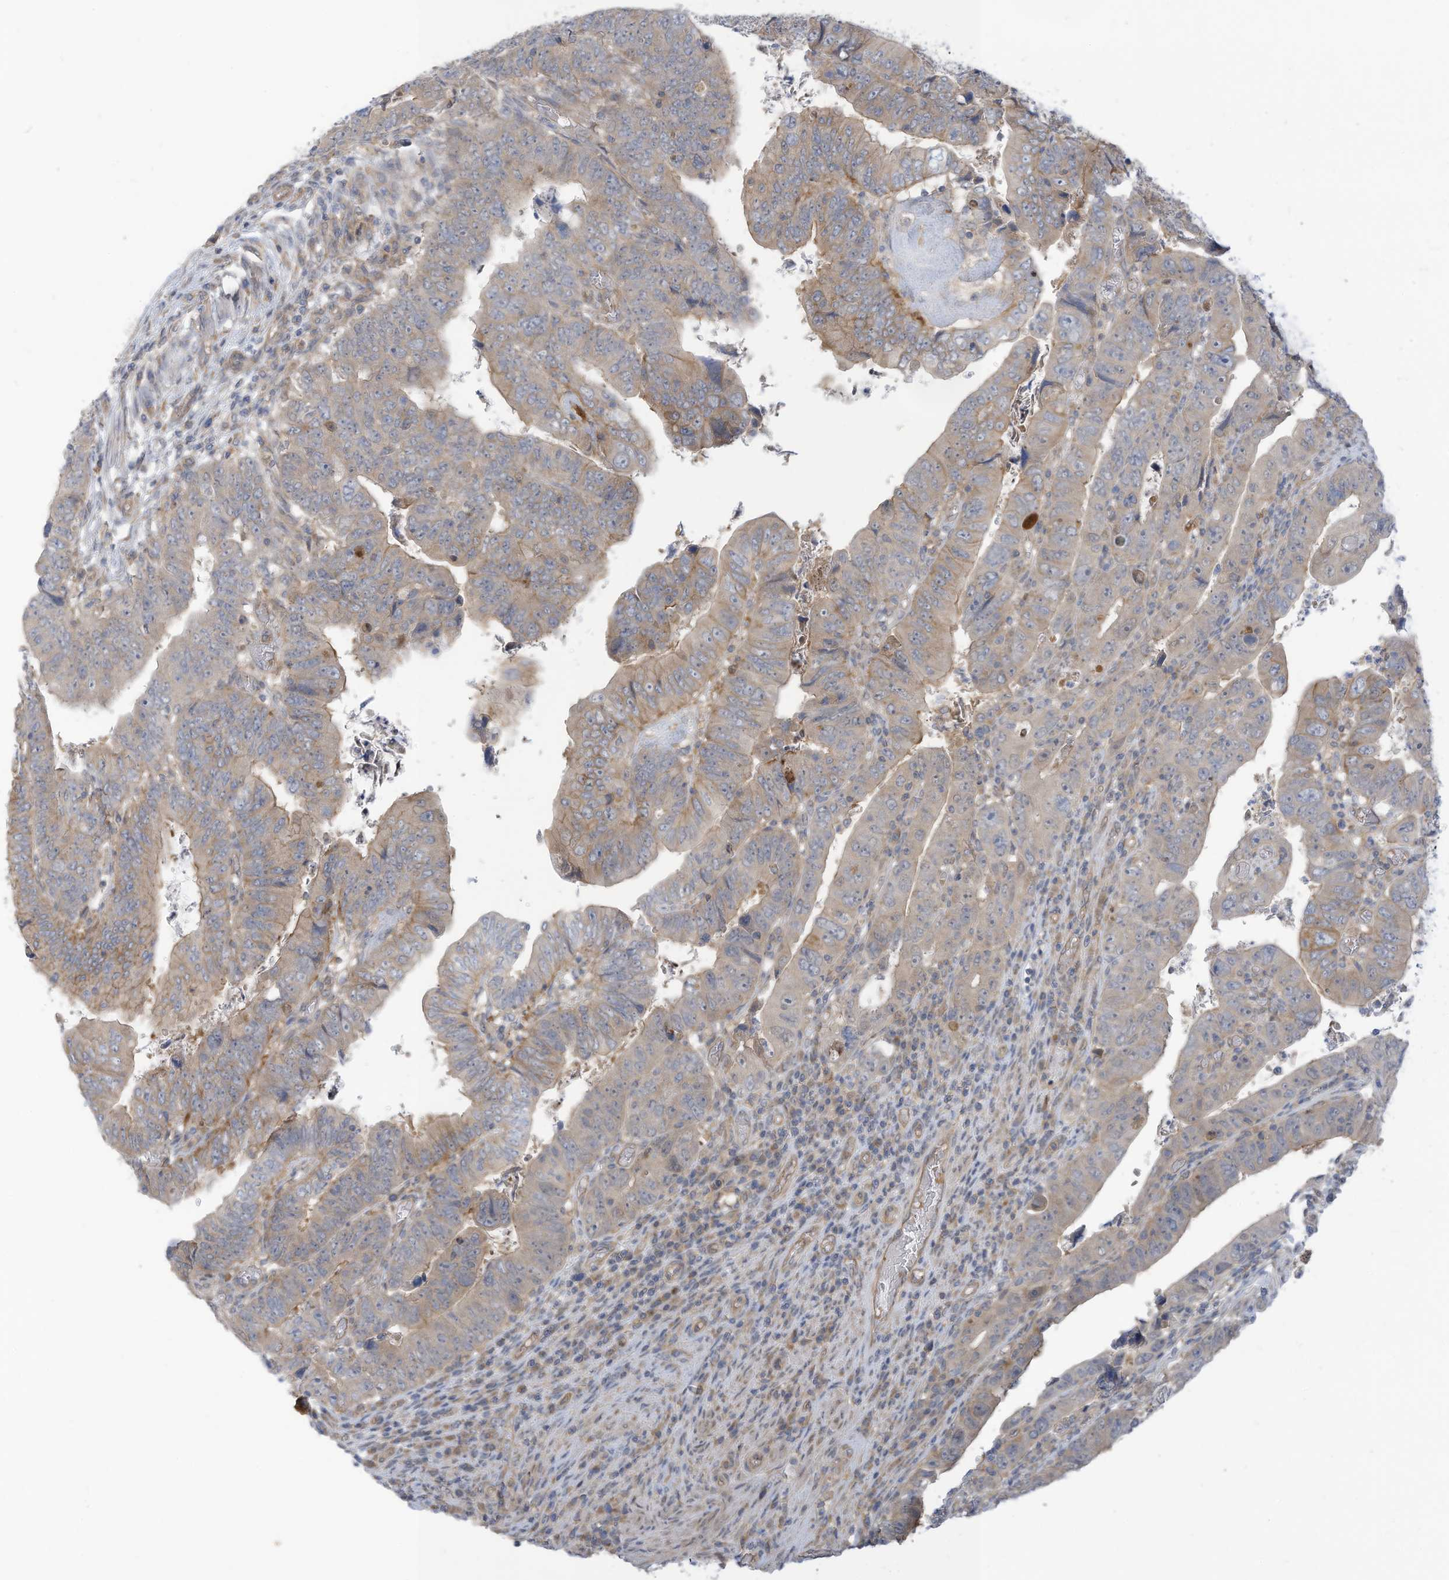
{"staining": {"intensity": "weak", "quantity": "<25%", "location": "cytoplasmic/membranous"}, "tissue": "colorectal cancer", "cell_type": "Tumor cells", "image_type": "cancer", "snomed": [{"axis": "morphology", "description": "Normal tissue, NOS"}, {"axis": "morphology", "description": "Adenocarcinoma, NOS"}, {"axis": "topography", "description": "Rectum"}], "caption": "This image is of colorectal cancer (adenocarcinoma) stained with immunohistochemistry to label a protein in brown with the nuclei are counter-stained blue. There is no expression in tumor cells.", "gene": "ADAT2", "patient": {"sex": "female", "age": 65}}